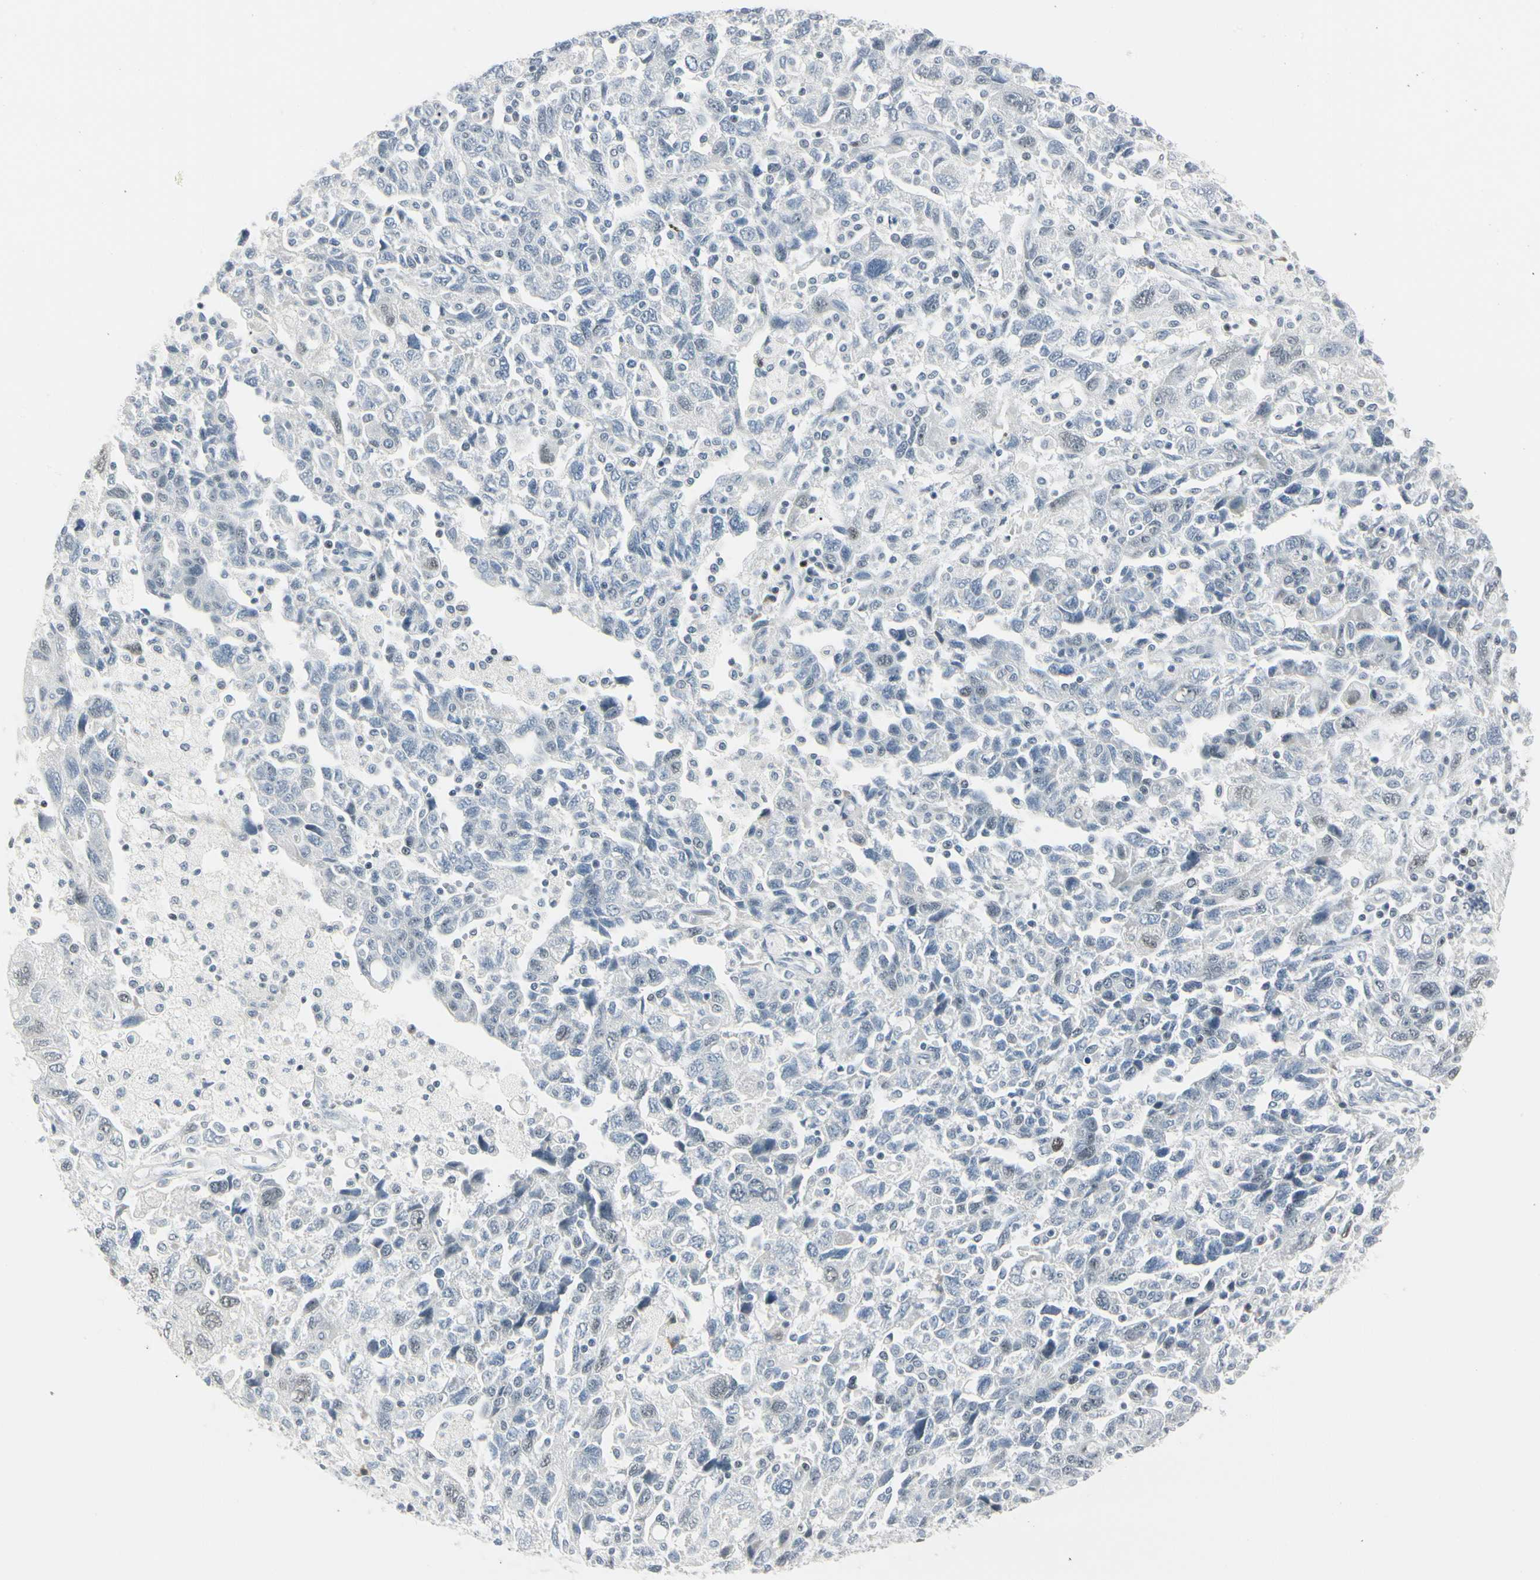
{"staining": {"intensity": "weak", "quantity": "<25%", "location": "nuclear"}, "tissue": "ovarian cancer", "cell_type": "Tumor cells", "image_type": "cancer", "snomed": [{"axis": "morphology", "description": "Carcinoma, NOS"}, {"axis": "morphology", "description": "Cystadenocarcinoma, serous, NOS"}, {"axis": "topography", "description": "Ovary"}], "caption": "This image is of ovarian cancer stained with immunohistochemistry (IHC) to label a protein in brown with the nuclei are counter-stained blue. There is no staining in tumor cells.", "gene": "ZBTB7B", "patient": {"sex": "female", "age": 69}}